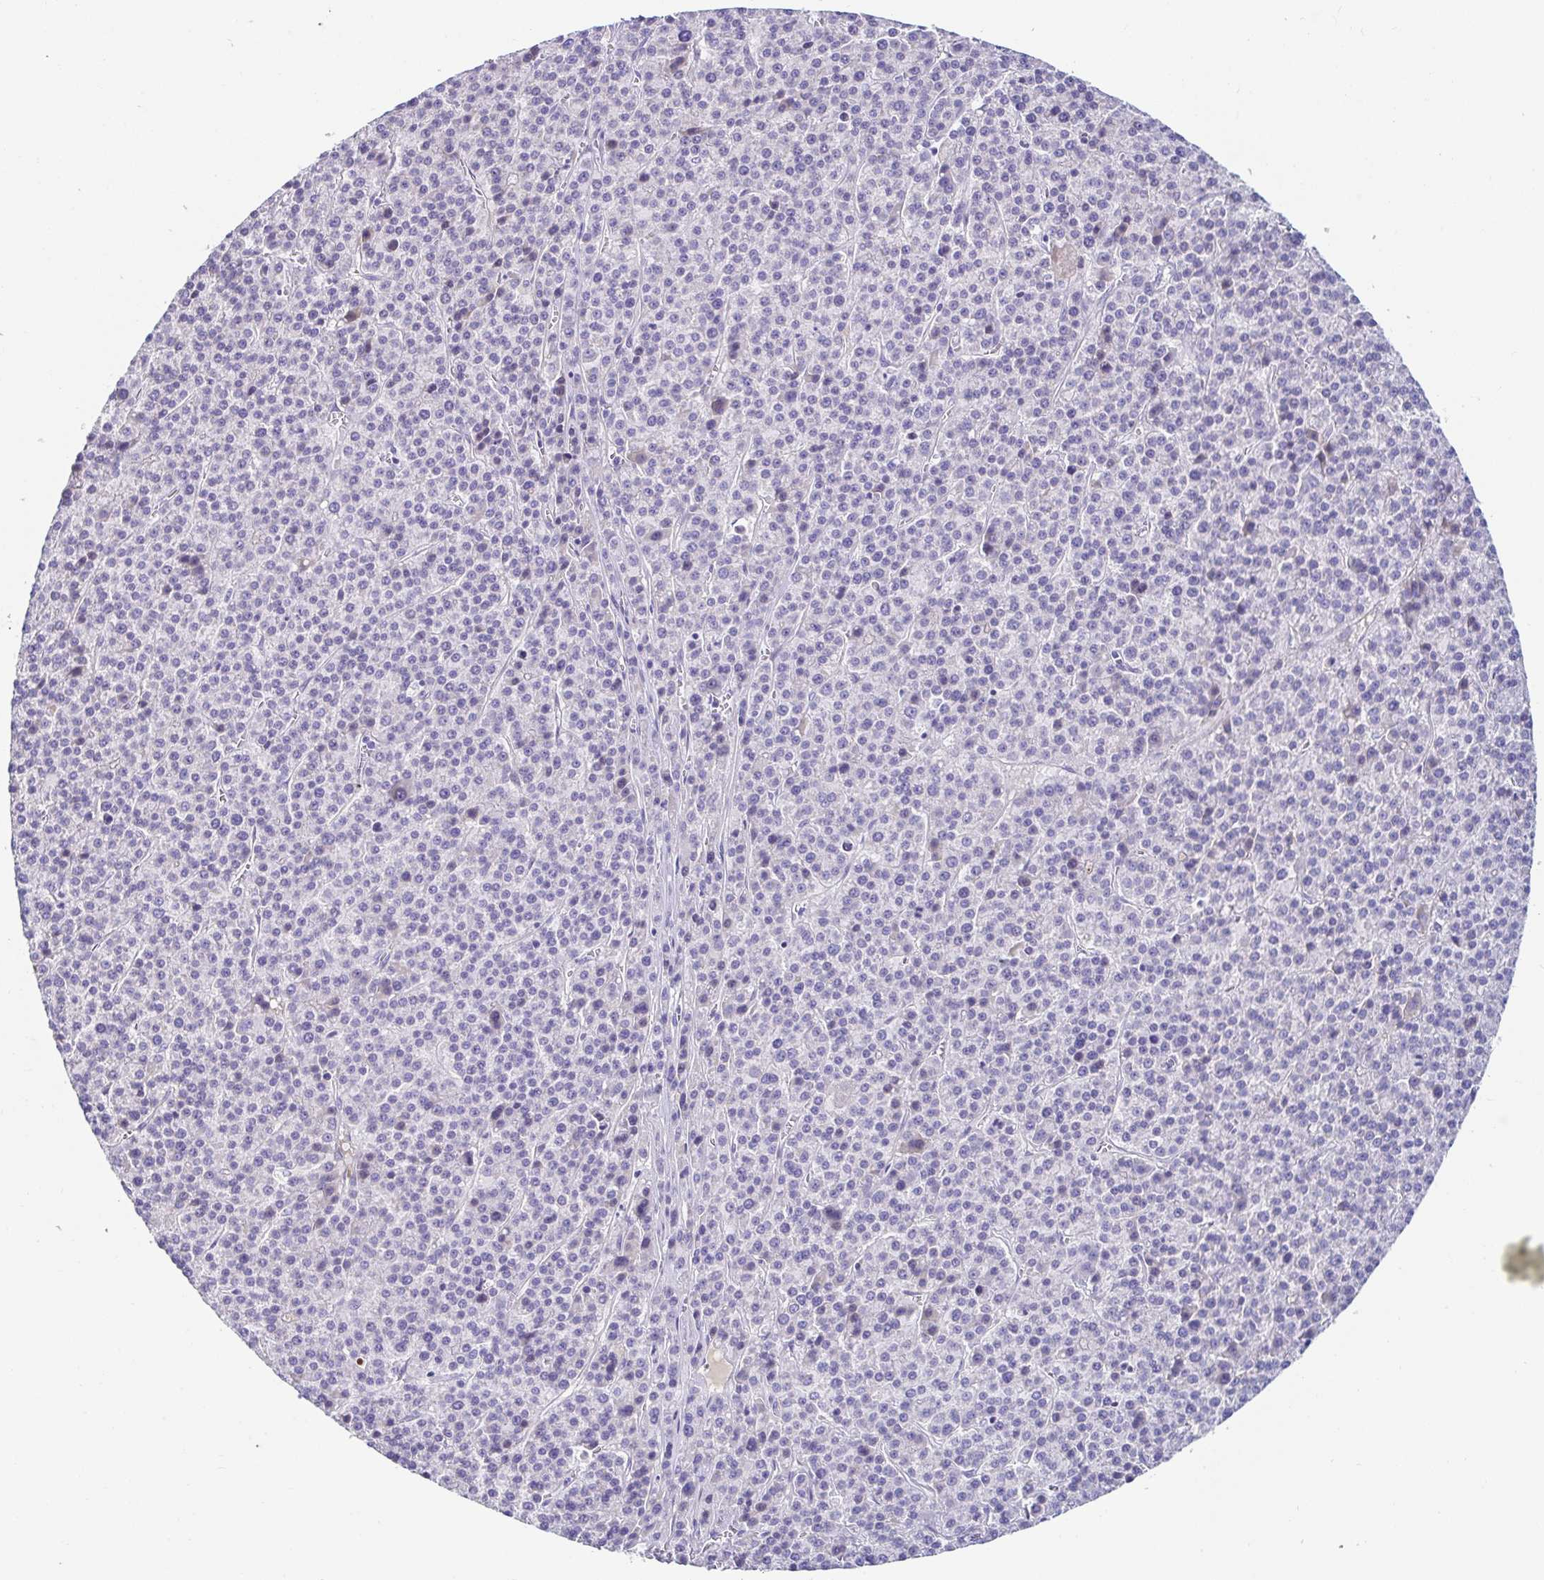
{"staining": {"intensity": "negative", "quantity": "none", "location": "none"}, "tissue": "liver cancer", "cell_type": "Tumor cells", "image_type": "cancer", "snomed": [{"axis": "morphology", "description": "Carcinoma, Hepatocellular, NOS"}, {"axis": "topography", "description": "Liver"}], "caption": "Immunohistochemical staining of human liver cancer displays no significant positivity in tumor cells. Brightfield microscopy of immunohistochemistry stained with DAB (brown) and hematoxylin (blue), captured at high magnification.", "gene": "C4orf17", "patient": {"sex": "female", "age": 58}}